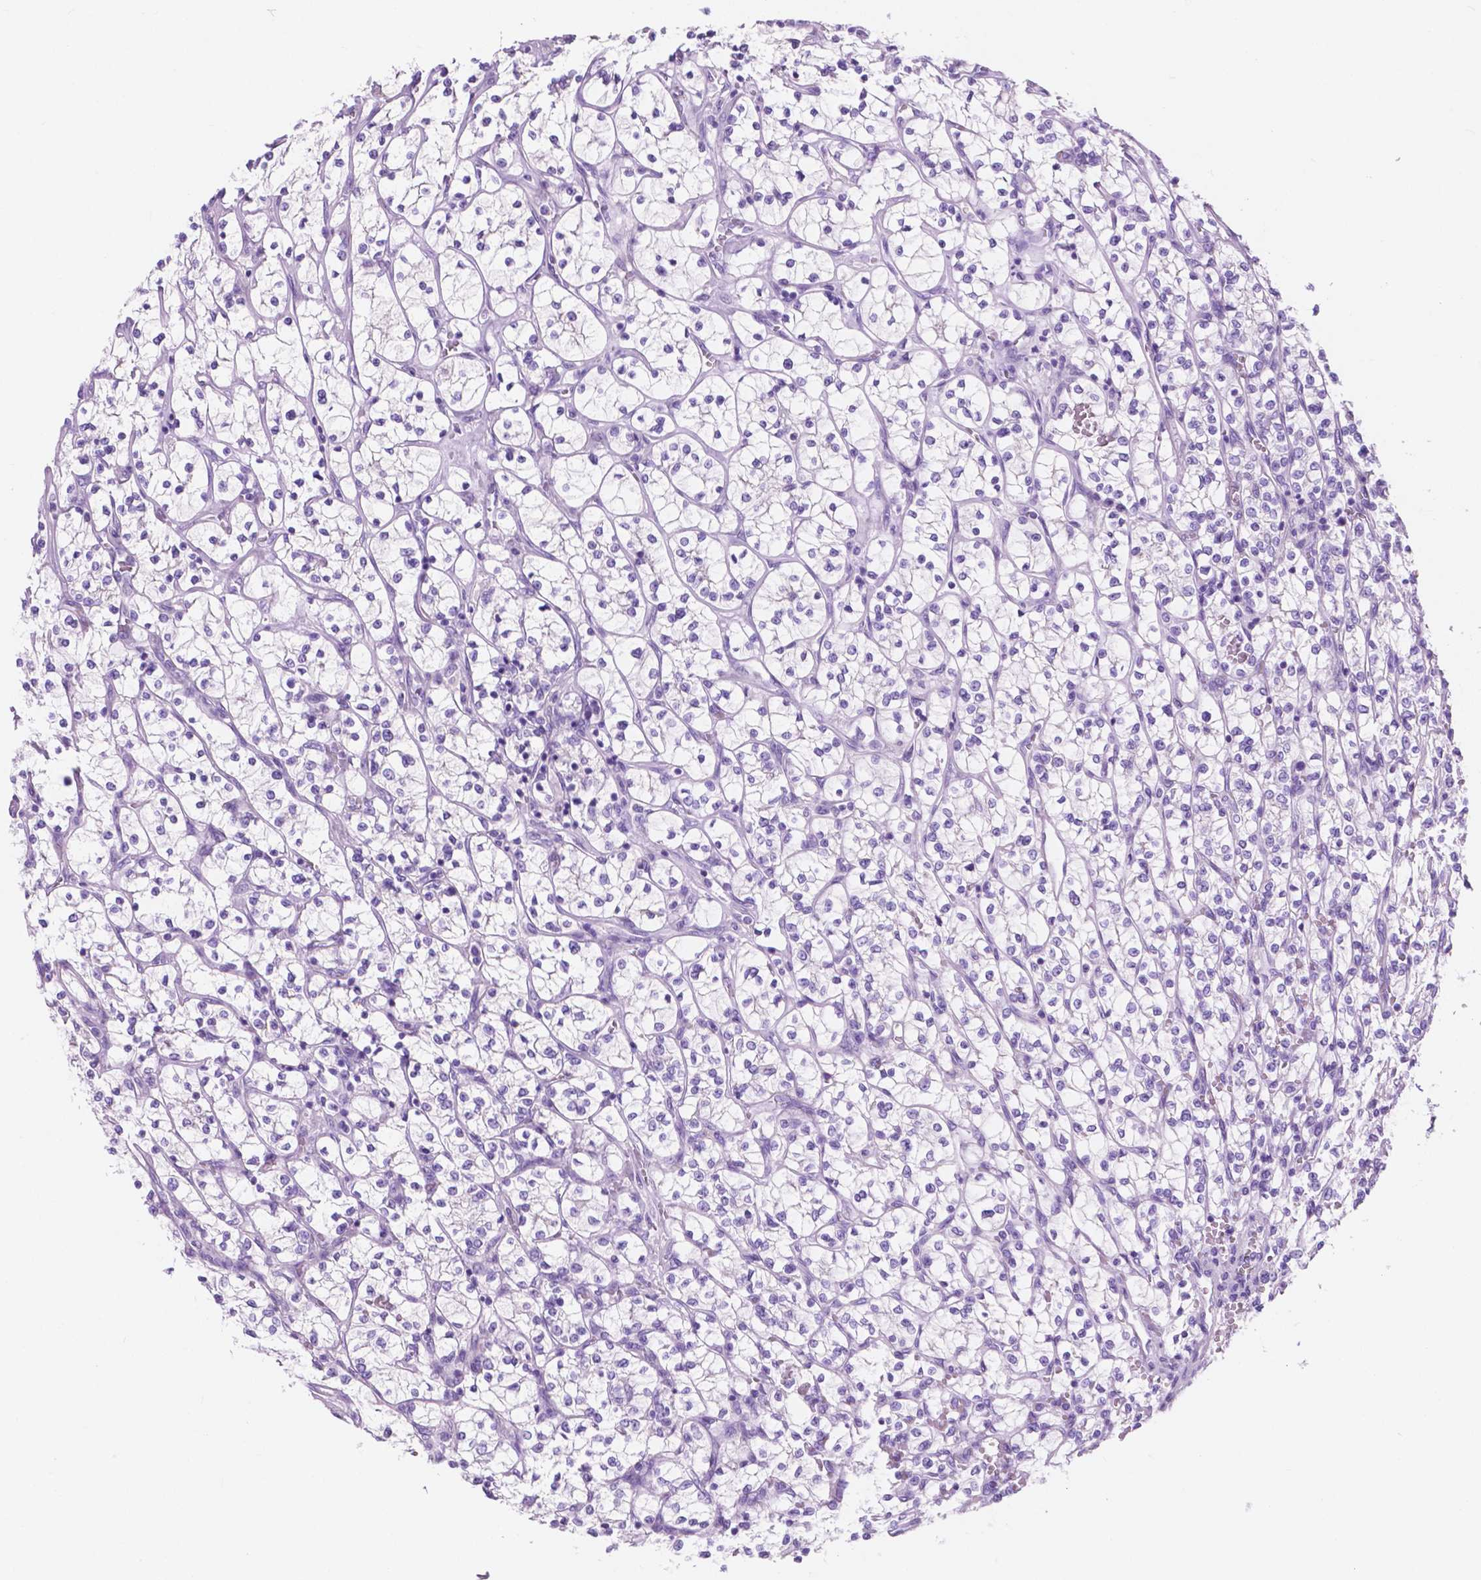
{"staining": {"intensity": "negative", "quantity": "none", "location": "none"}, "tissue": "renal cancer", "cell_type": "Tumor cells", "image_type": "cancer", "snomed": [{"axis": "morphology", "description": "Adenocarcinoma, NOS"}, {"axis": "topography", "description": "Kidney"}], "caption": "Immunohistochemistry (IHC) of renal cancer exhibits no expression in tumor cells. (DAB IHC, high magnification).", "gene": "IGFN1", "patient": {"sex": "female", "age": 64}}